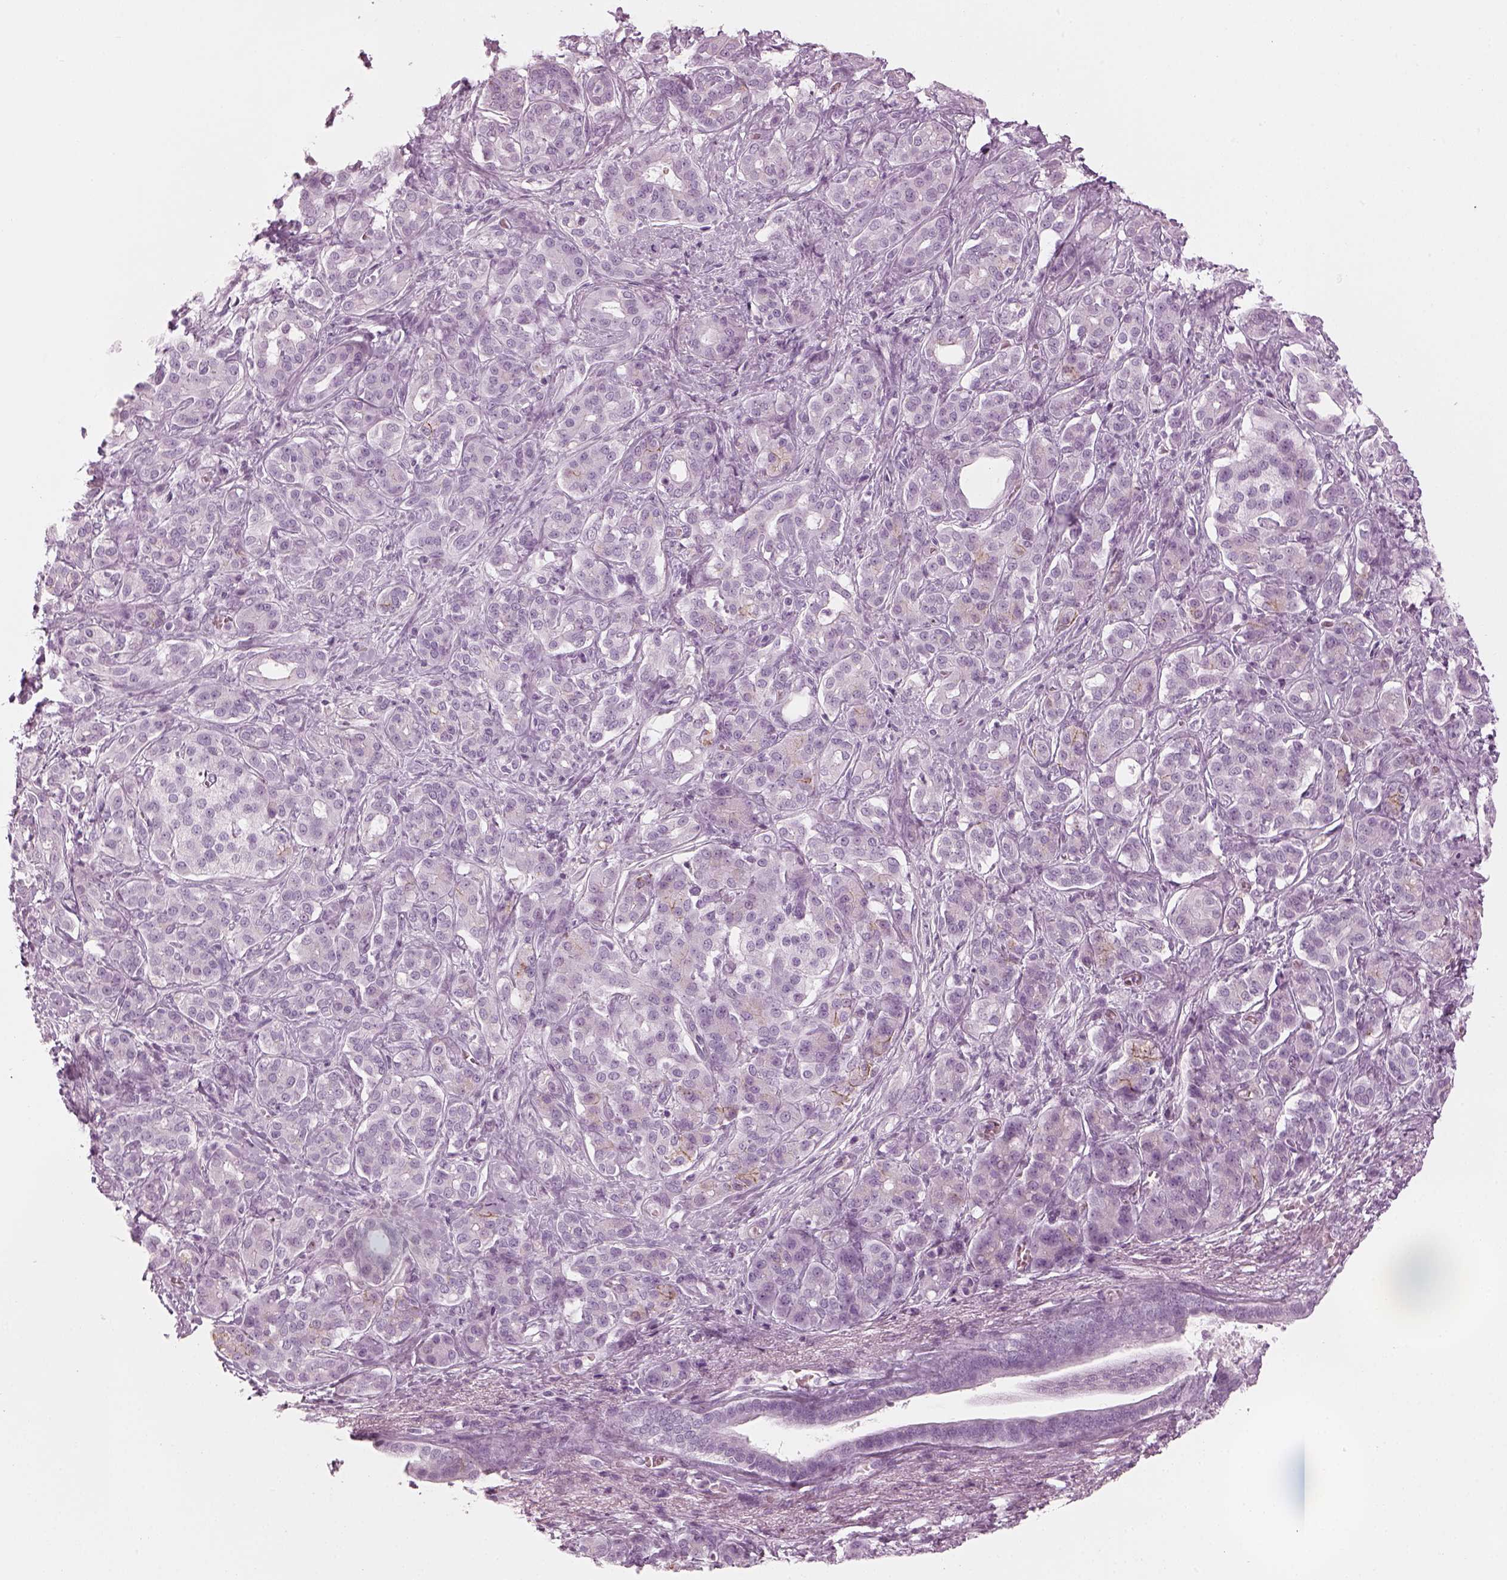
{"staining": {"intensity": "negative", "quantity": "none", "location": "none"}, "tissue": "pancreatic cancer", "cell_type": "Tumor cells", "image_type": "cancer", "snomed": [{"axis": "morphology", "description": "Normal tissue, NOS"}, {"axis": "morphology", "description": "Inflammation, NOS"}, {"axis": "morphology", "description": "Adenocarcinoma, NOS"}, {"axis": "topography", "description": "Pancreas"}], "caption": "This histopathology image is of adenocarcinoma (pancreatic) stained with immunohistochemistry to label a protein in brown with the nuclei are counter-stained blue. There is no expression in tumor cells.", "gene": "SAG", "patient": {"sex": "male", "age": 57}}